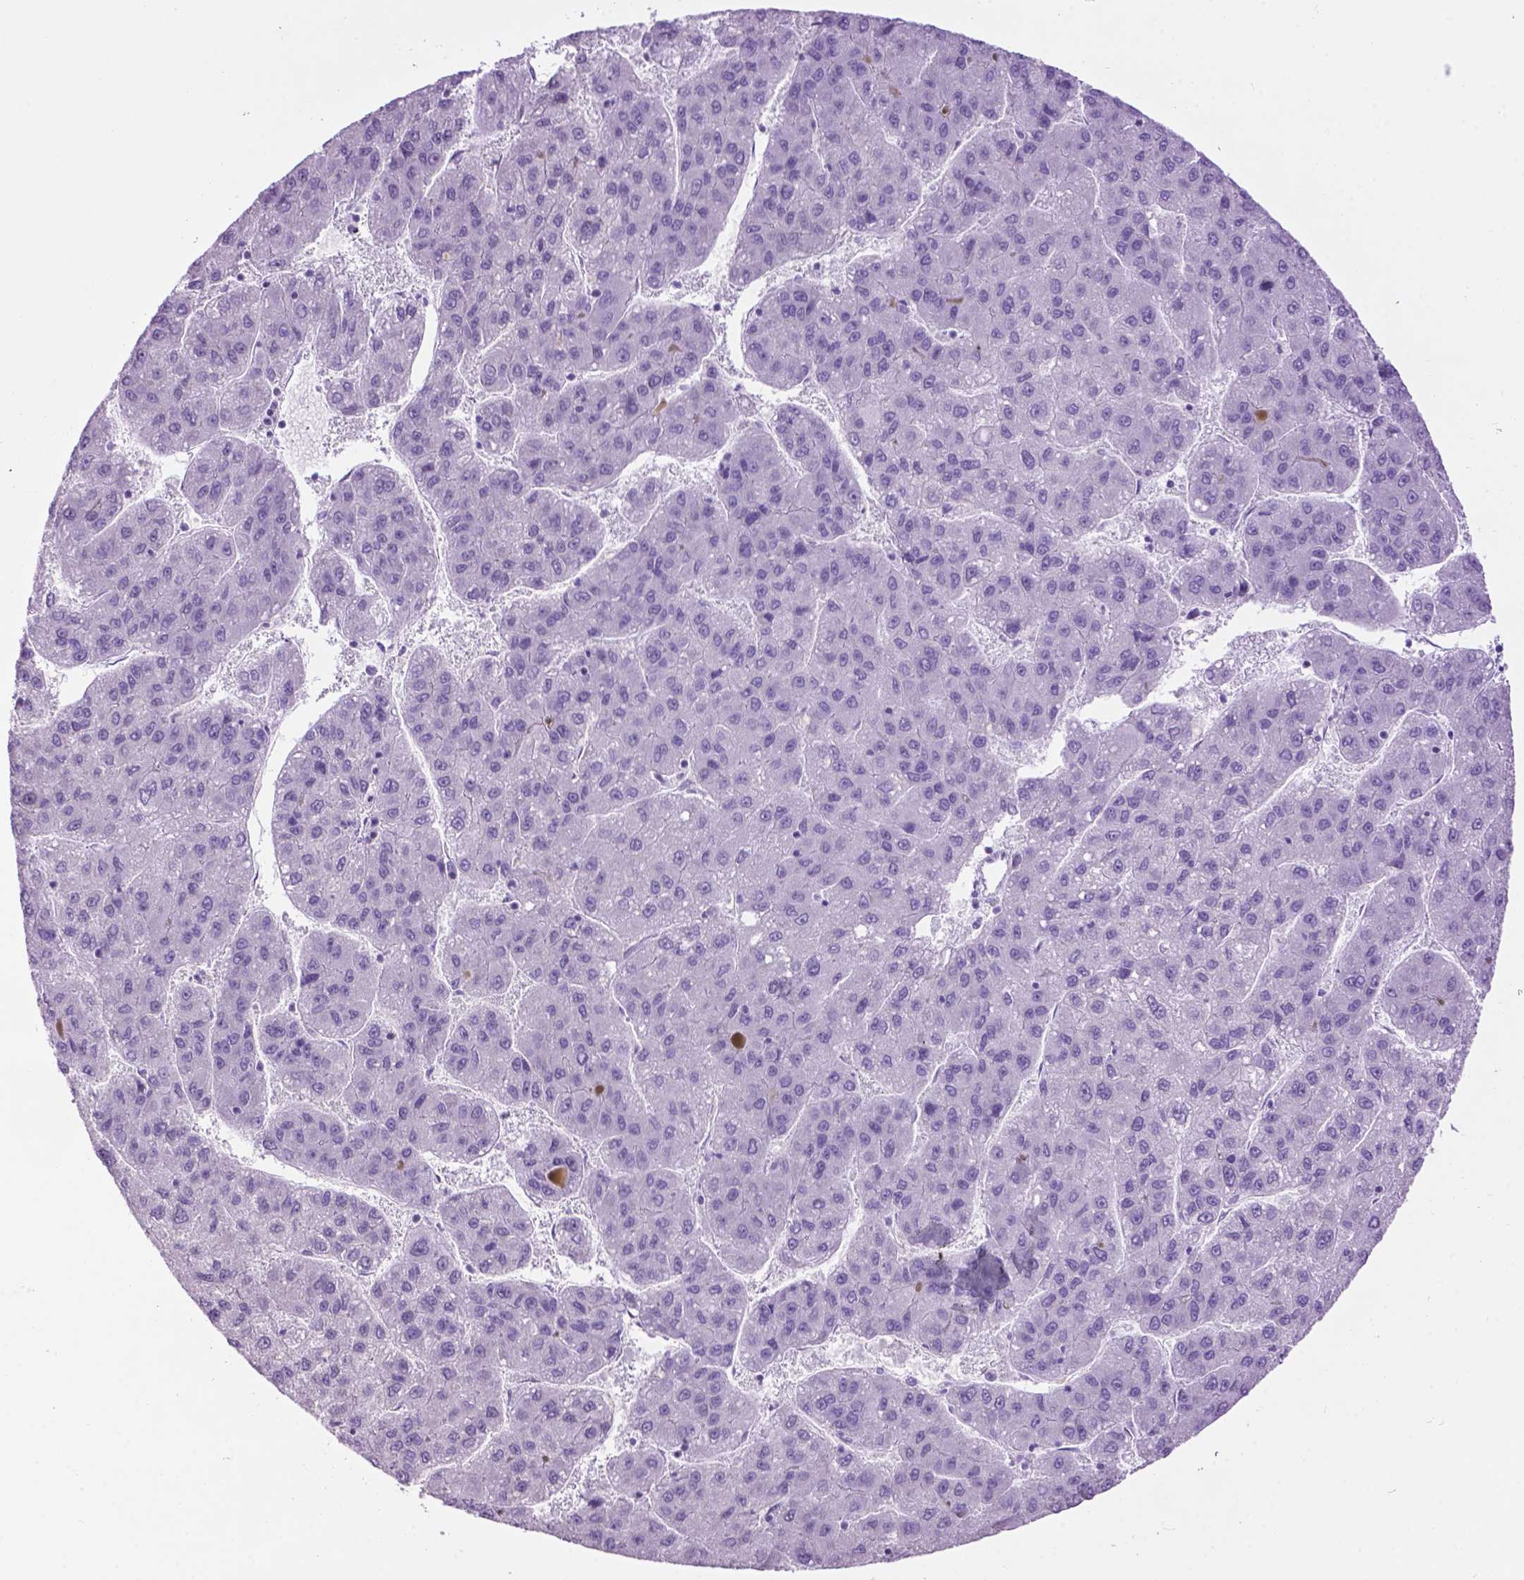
{"staining": {"intensity": "negative", "quantity": "none", "location": "none"}, "tissue": "liver cancer", "cell_type": "Tumor cells", "image_type": "cancer", "snomed": [{"axis": "morphology", "description": "Carcinoma, Hepatocellular, NOS"}, {"axis": "topography", "description": "Liver"}], "caption": "Liver cancer stained for a protein using IHC reveals no positivity tumor cells.", "gene": "TH", "patient": {"sex": "female", "age": 82}}